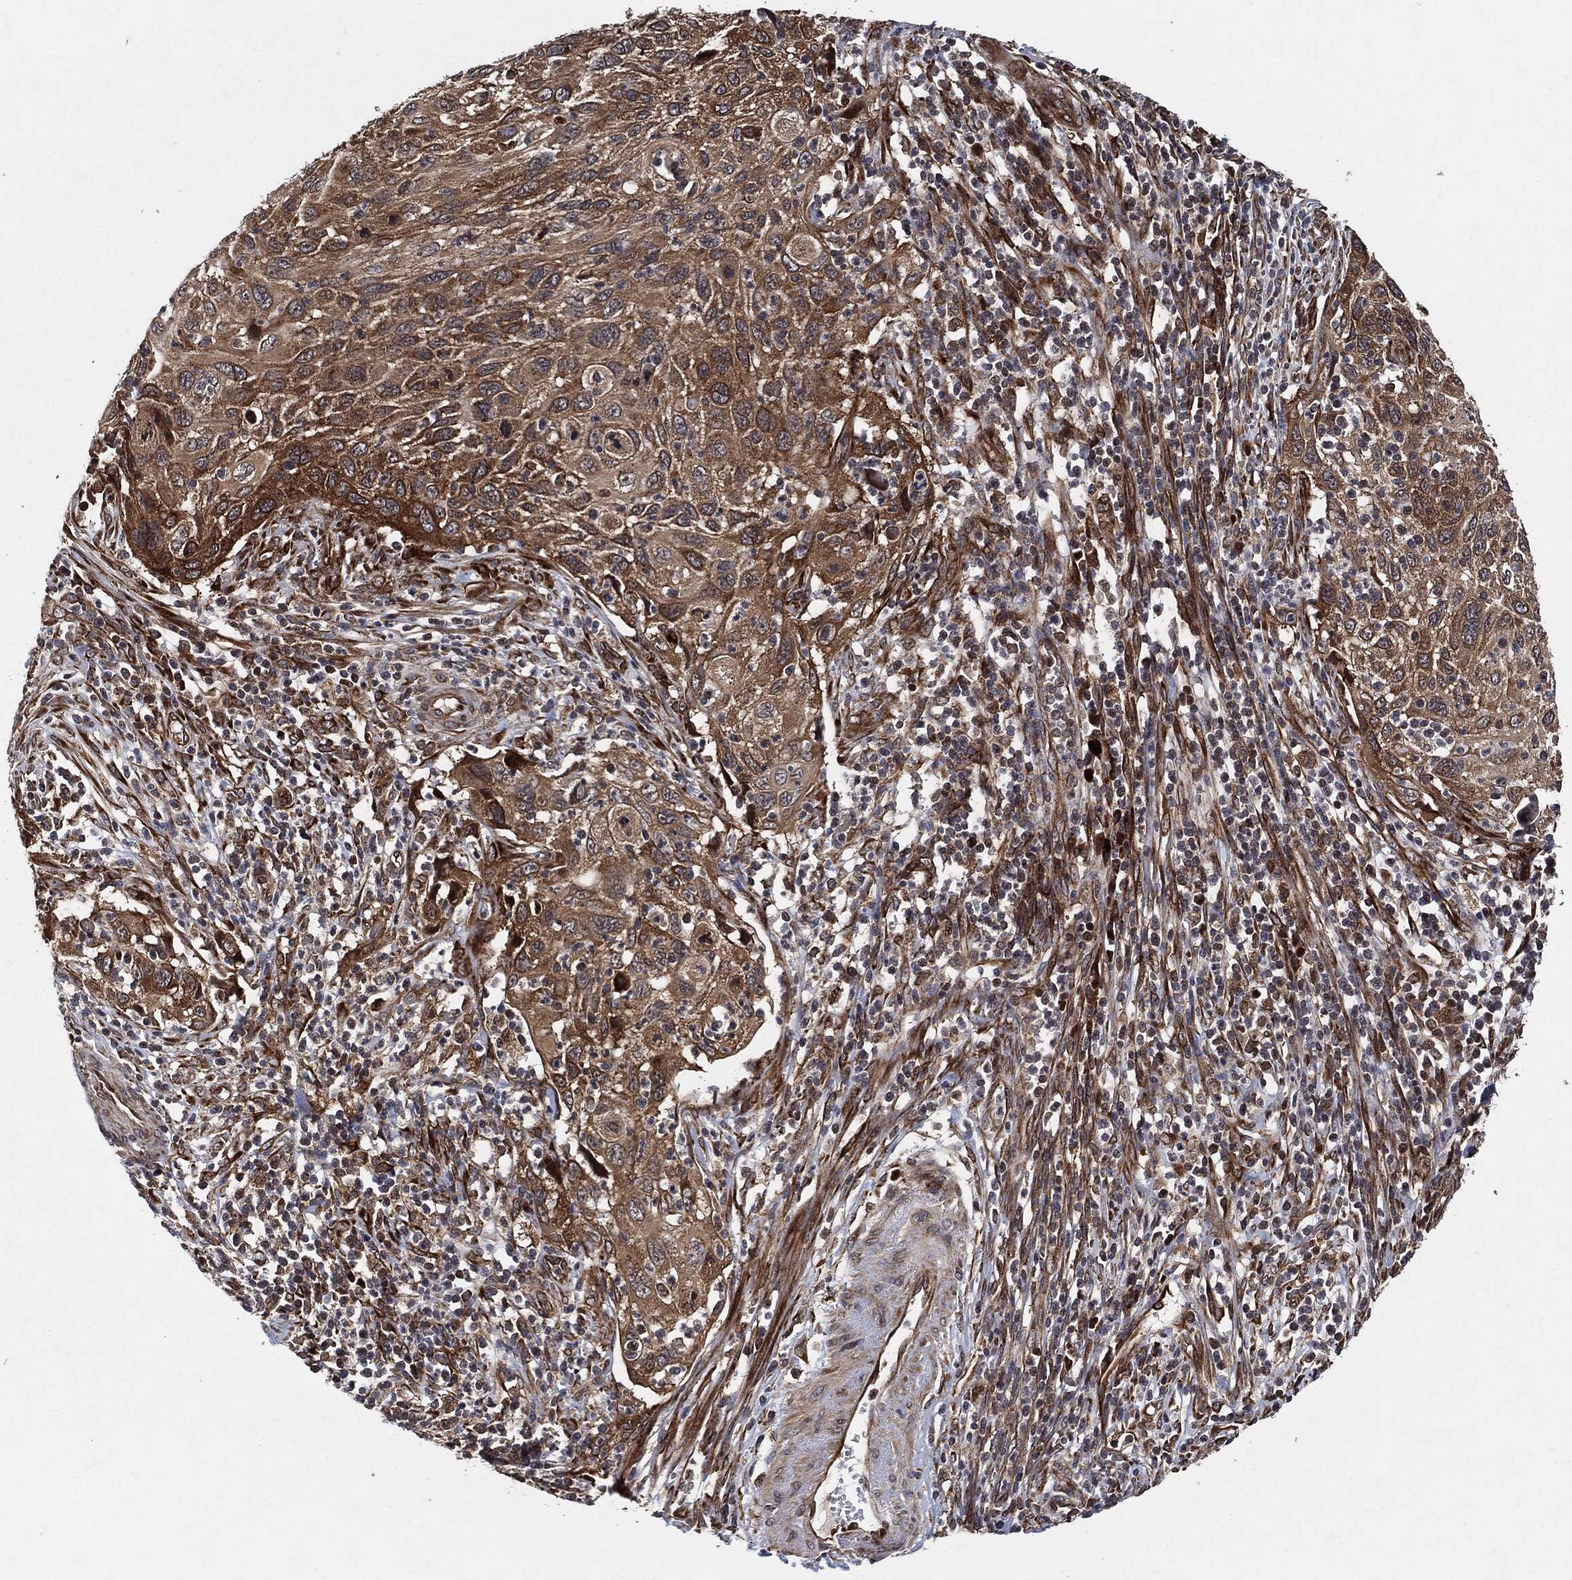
{"staining": {"intensity": "moderate", "quantity": "25%-75%", "location": "cytoplasmic/membranous"}, "tissue": "cervical cancer", "cell_type": "Tumor cells", "image_type": "cancer", "snomed": [{"axis": "morphology", "description": "Squamous cell carcinoma, NOS"}, {"axis": "topography", "description": "Cervix"}], "caption": "Immunohistochemistry (IHC) of cervical cancer (squamous cell carcinoma) displays medium levels of moderate cytoplasmic/membranous positivity in about 25%-75% of tumor cells. (DAB = brown stain, brightfield microscopy at high magnification).", "gene": "BCAR1", "patient": {"sex": "female", "age": 70}}